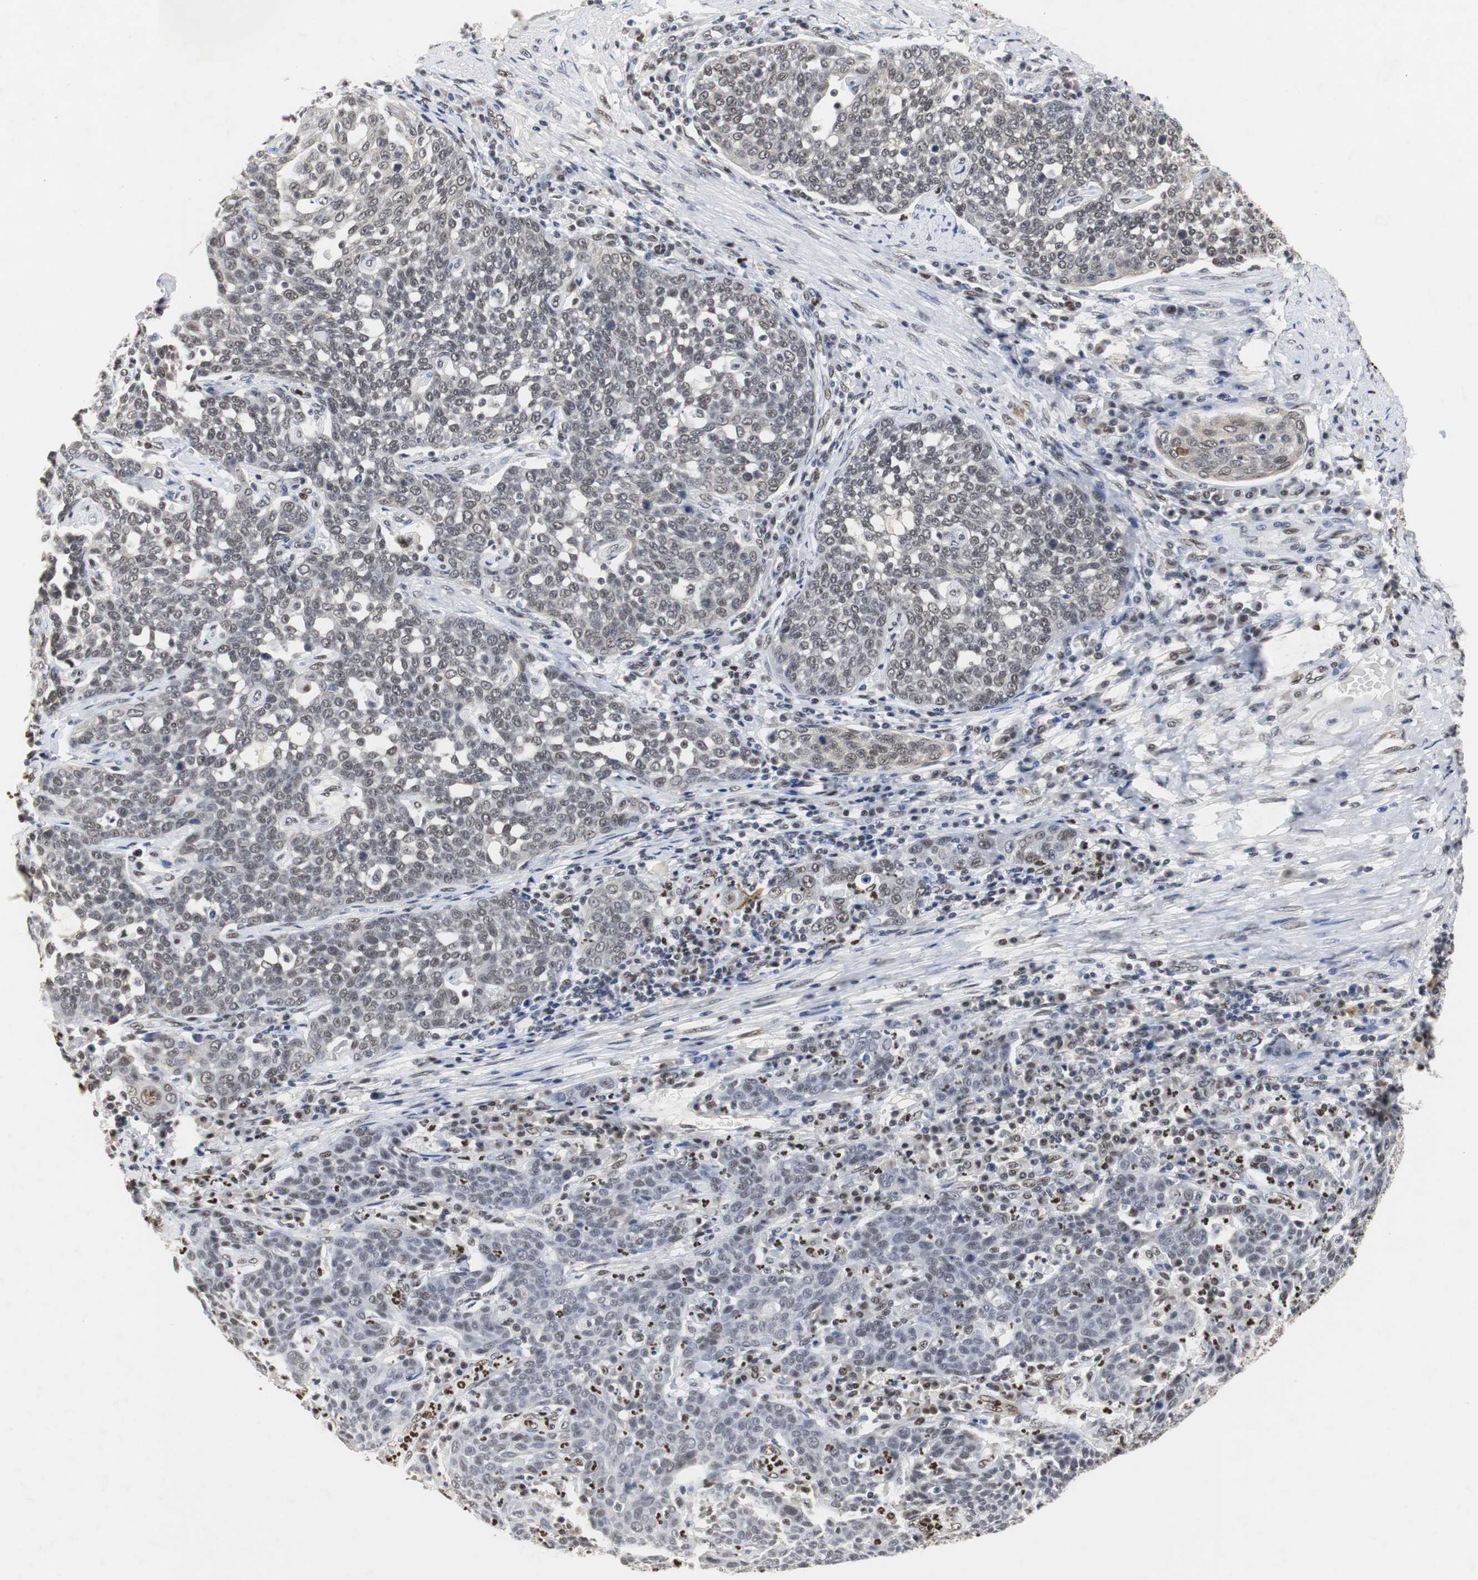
{"staining": {"intensity": "weak", "quantity": "<25%", "location": "nuclear"}, "tissue": "cervical cancer", "cell_type": "Tumor cells", "image_type": "cancer", "snomed": [{"axis": "morphology", "description": "Squamous cell carcinoma, NOS"}, {"axis": "topography", "description": "Cervix"}], "caption": "Immunohistochemistry (IHC) micrograph of neoplastic tissue: human squamous cell carcinoma (cervical) stained with DAB shows no significant protein expression in tumor cells.", "gene": "ZFC3H1", "patient": {"sex": "female", "age": 34}}